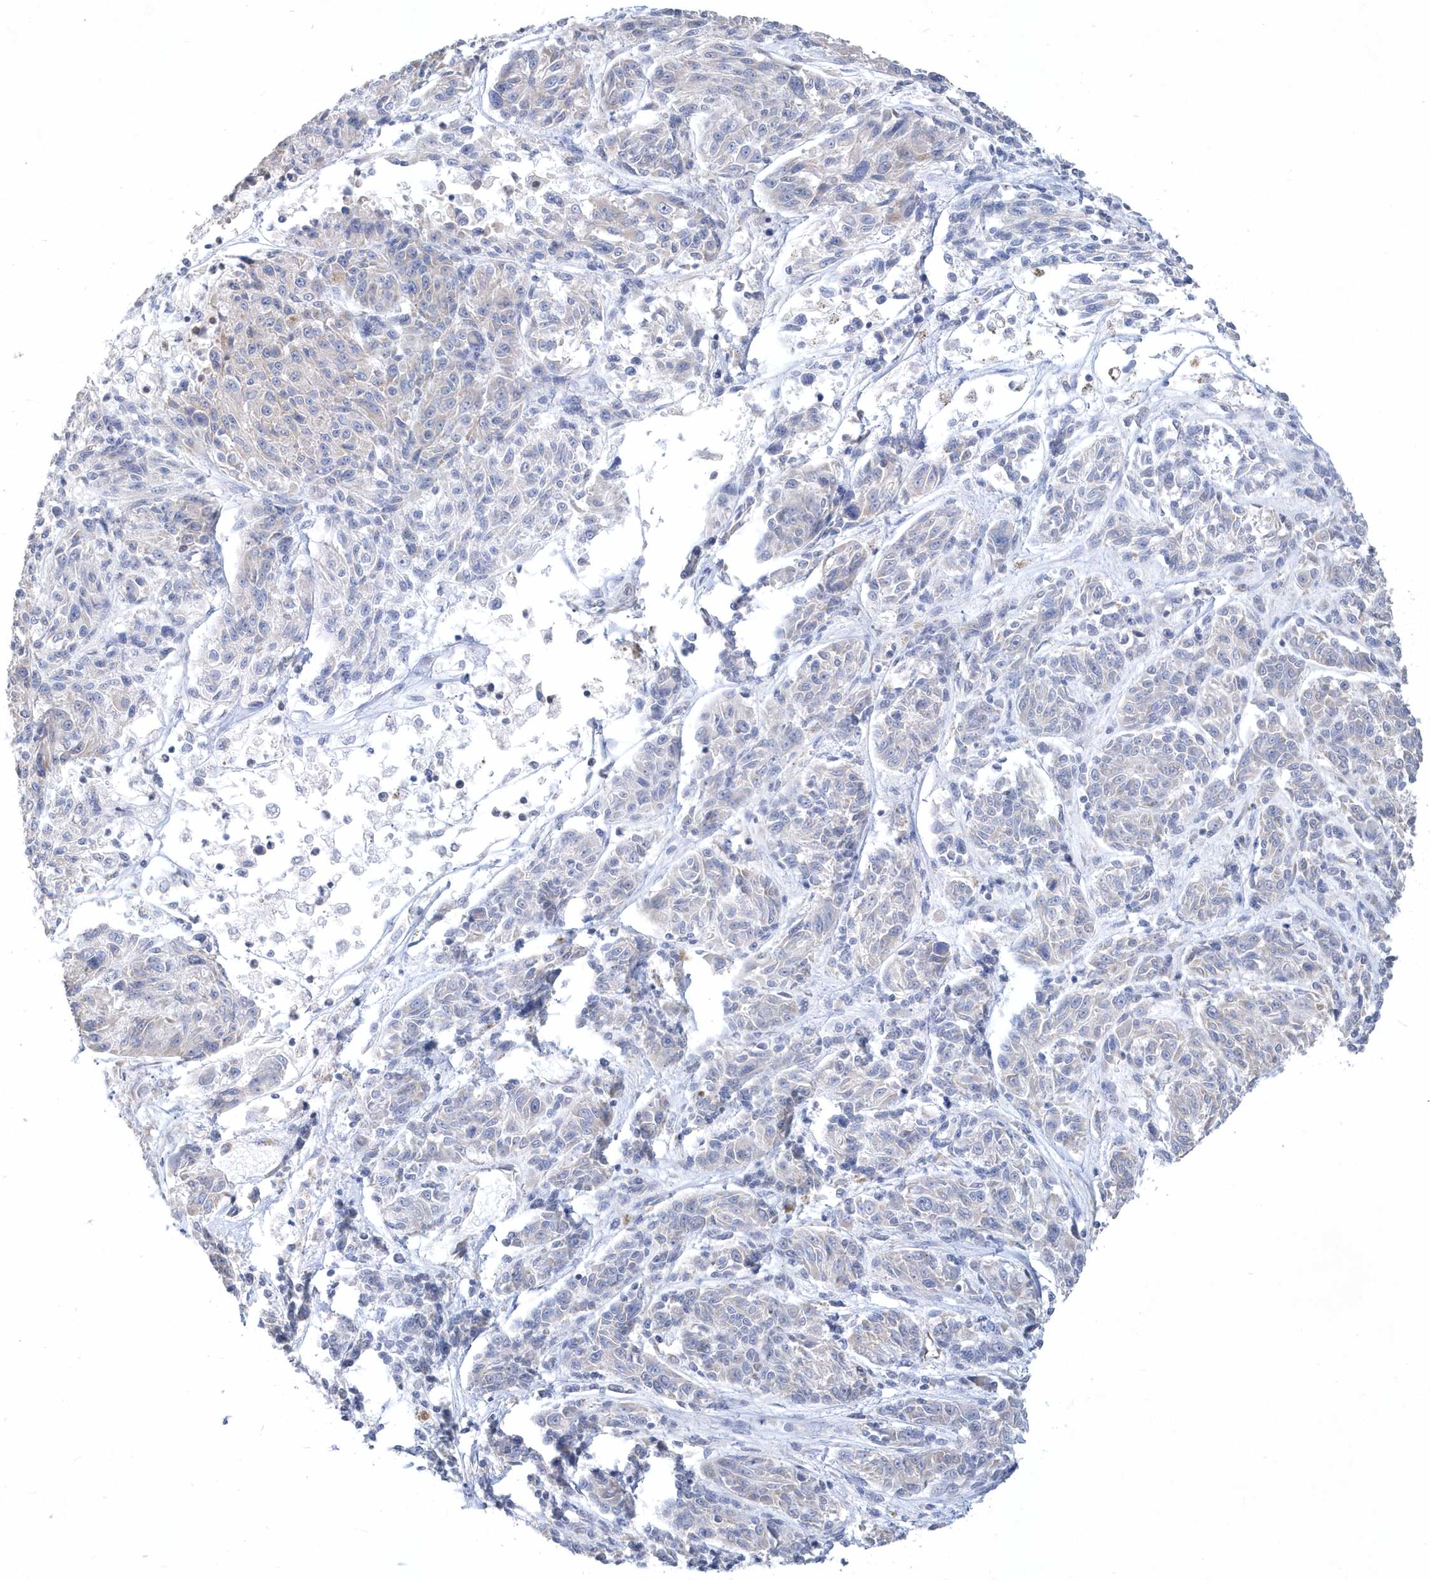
{"staining": {"intensity": "negative", "quantity": "none", "location": "none"}, "tissue": "melanoma", "cell_type": "Tumor cells", "image_type": "cancer", "snomed": [{"axis": "morphology", "description": "Malignant melanoma, NOS"}, {"axis": "topography", "description": "Skin"}], "caption": "This is an IHC image of melanoma. There is no expression in tumor cells.", "gene": "DGAT1", "patient": {"sex": "male", "age": 53}}